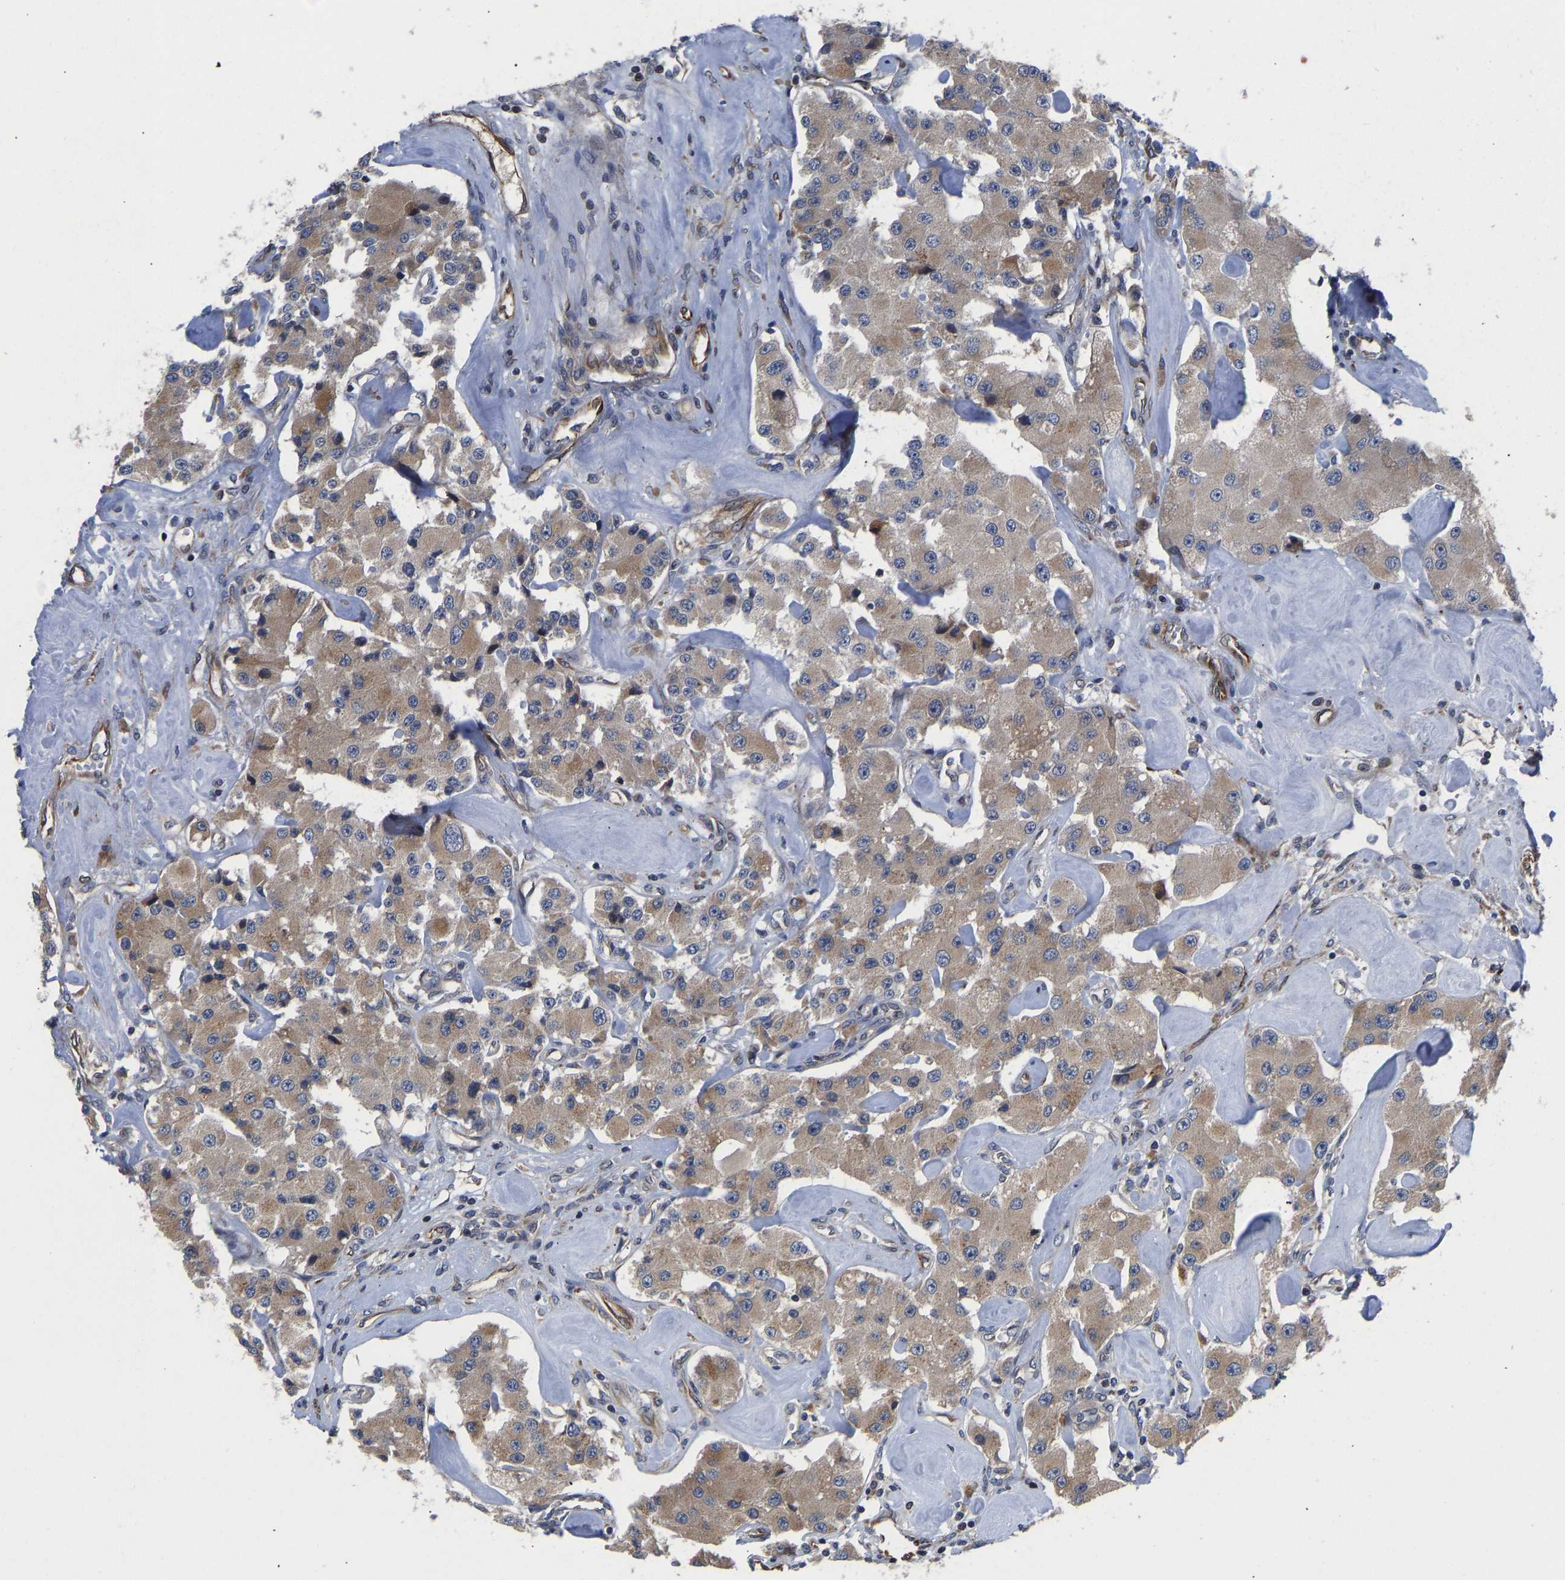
{"staining": {"intensity": "weak", "quantity": ">75%", "location": "cytoplasmic/membranous"}, "tissue": "carcinoid", "cell_type": "Tumor cells", "image_type": "cancer", "snomed": [{"axis": "morphology", "description": "Carcinoid, malignant, NOS"}, {"axis": "topography", "description": "Pancreas"}], "caption": "Weak cytoplasmic/membranous staining for a protein is present in approximately >75% of tumor cells of malignant carcinoid using immunohistochemistry (IHC).", "gene": "FRRS1", "patient": {"sex": "male", "age": 41}}